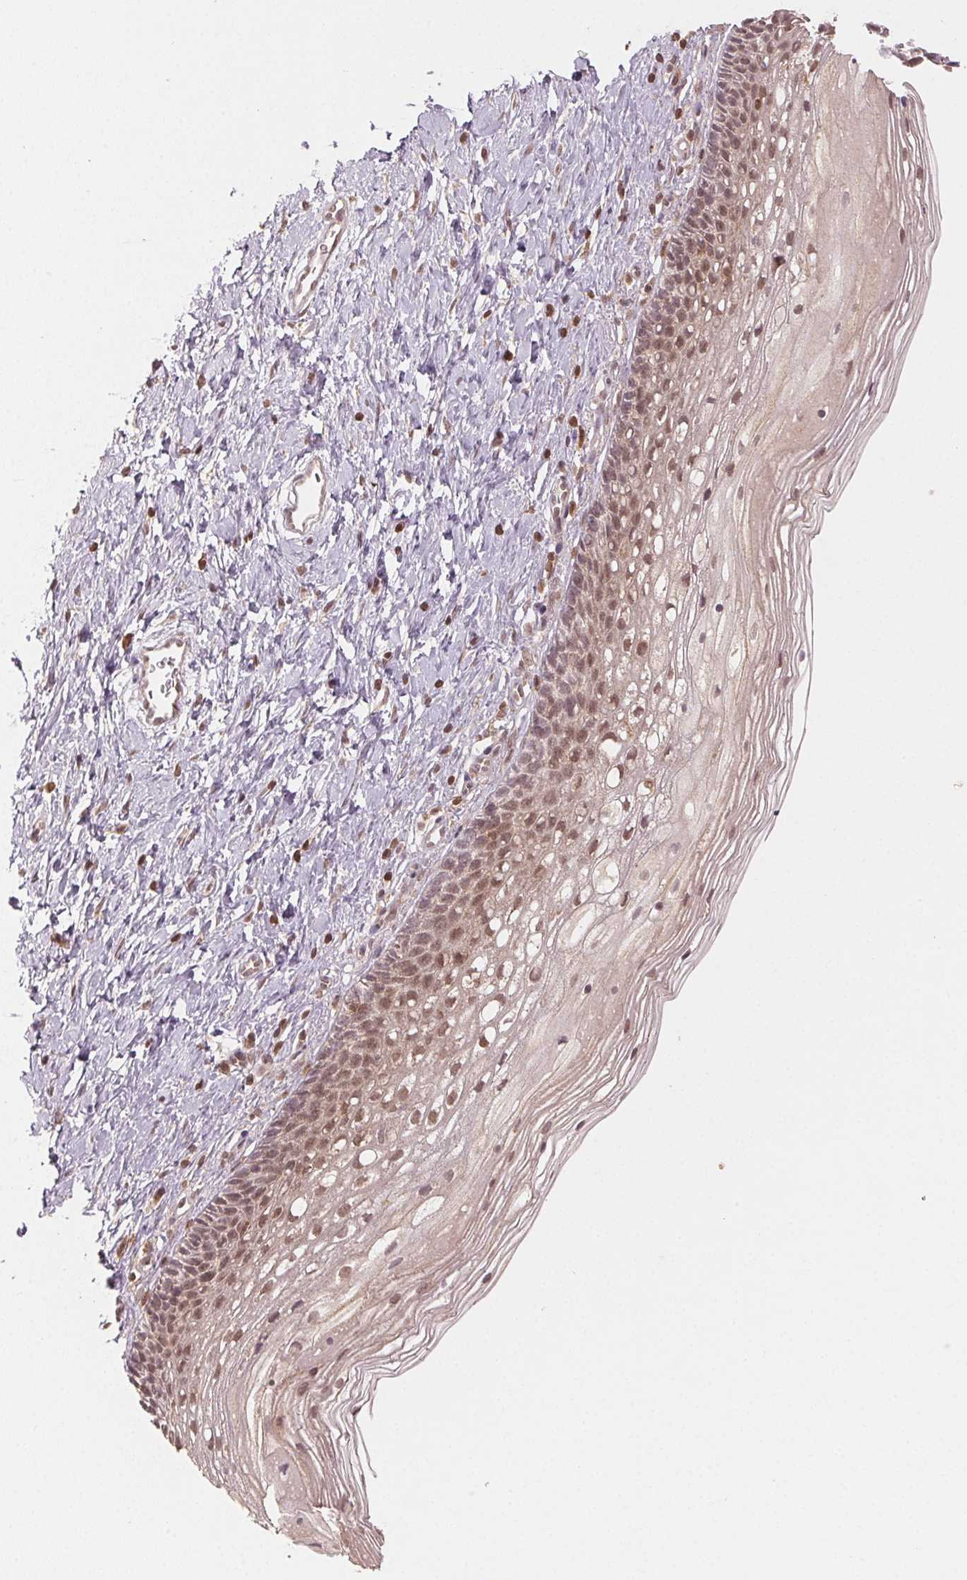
{"staining": {"intensity": "weak", "quantity": "<25%", "location": "cytoplasmic/membranous,nuclear"}, "tissue": "cervix", "cell_type": "Glandular cells", "image_type": "normal", "snomed": [{"axis": "morphology", "description": "Normal tissue, NOS"}, {"axis": "topography", "description": "Cervix"}], "caption": "Human cervix stained for a protein using IHC reveals no staining in glandular cells.", "gene": "MAPK14", "patient": {"sex": "female", "age": 34}}